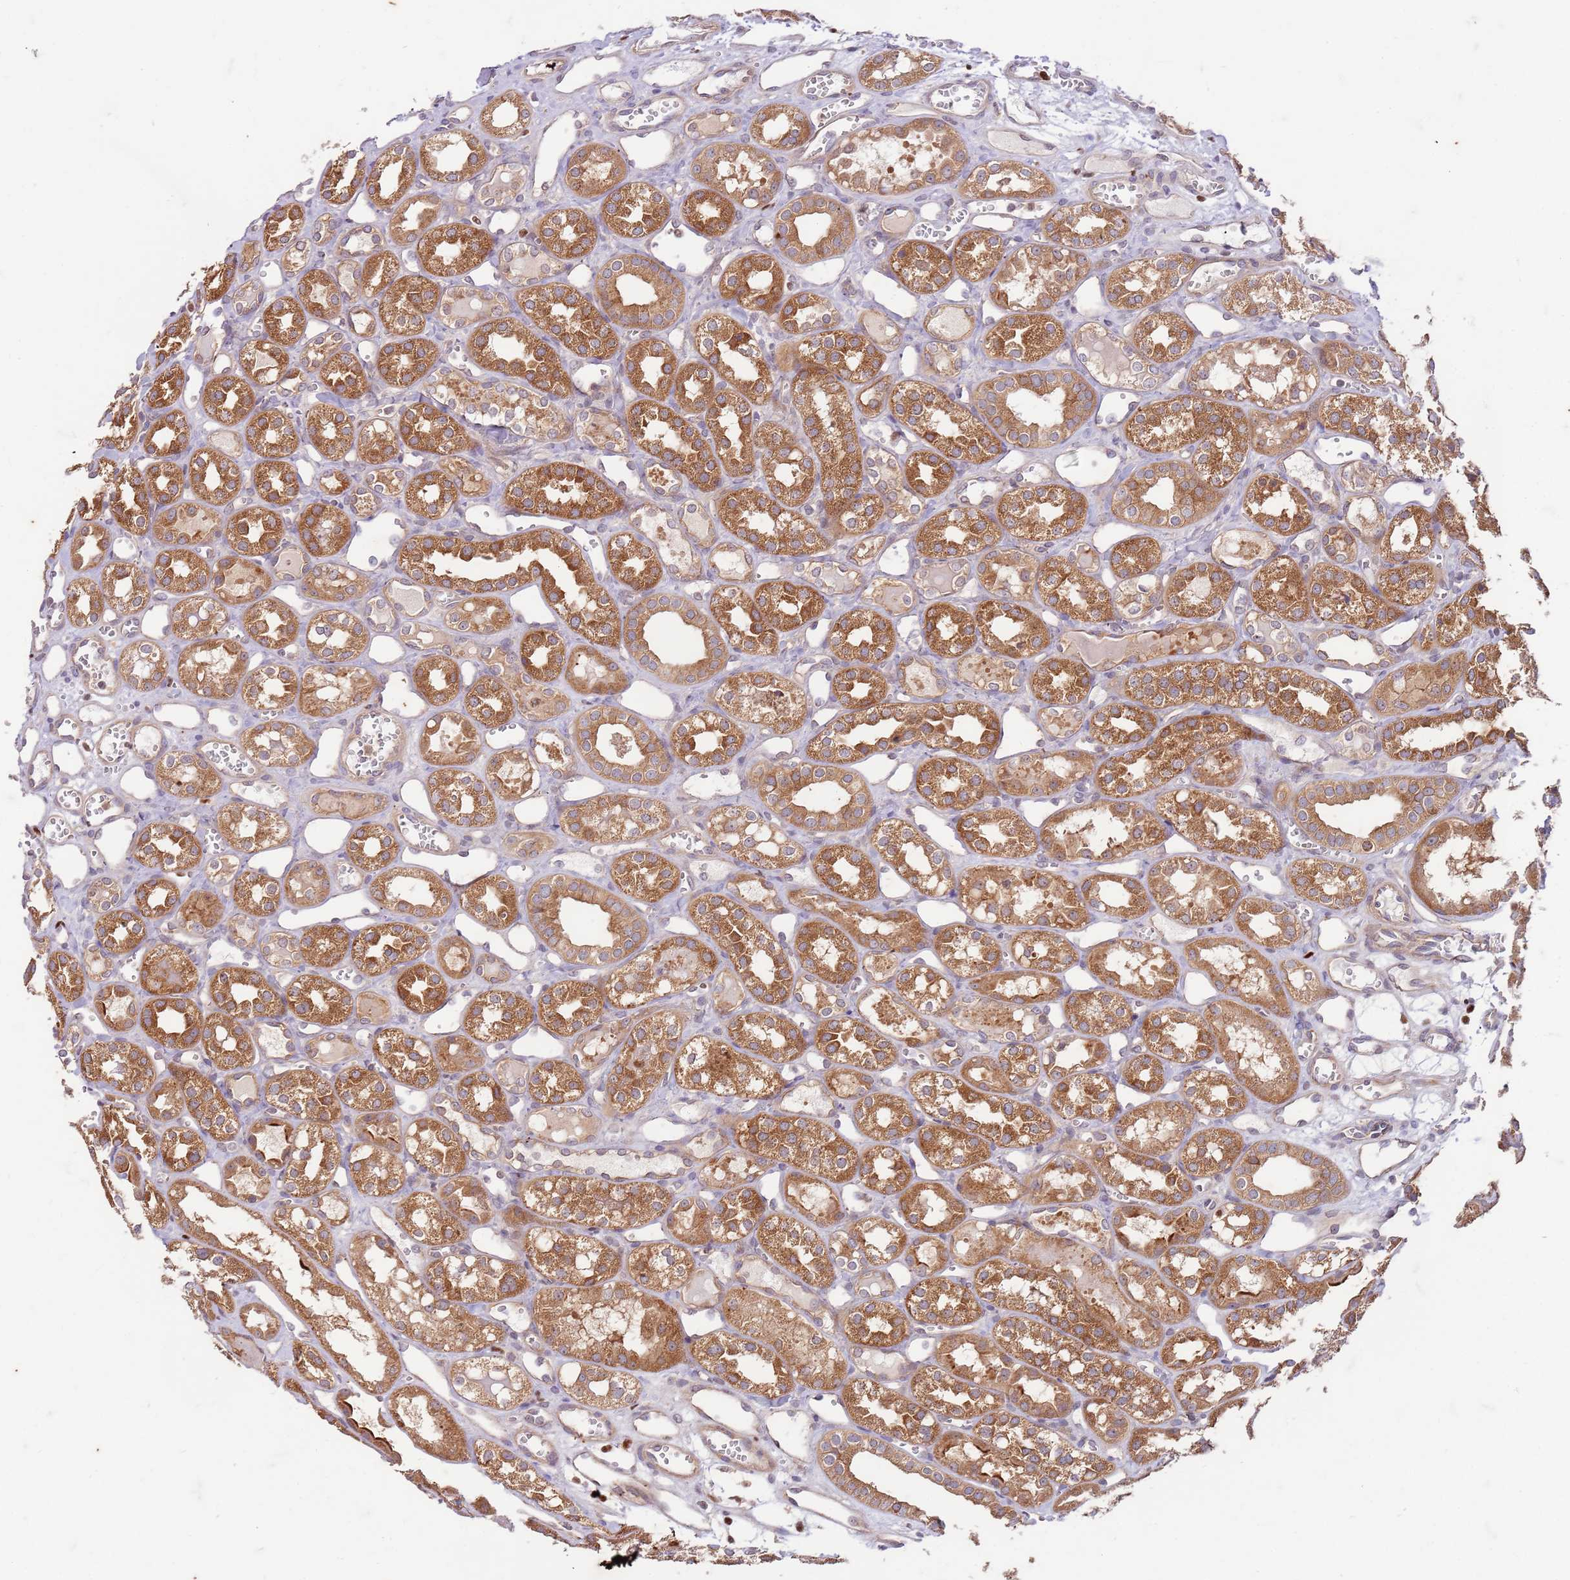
{"staining": {"intensity": "weak", "quantity": "<25%", "location": "cytoplasmic/membranous"}, "tissue": "kidney", "cell_type": "Cells in glomeruli", "image_type": "normal", "snomed": [{"axis": "morphology", "description": "Normal tissue, NOS"}, {"axis": "topography", "description": "Kidney"}], "caption": "IHC photomicrograph of unremarkable kidney: human kidney stained with DAB exhibits no significant protein staining in cells in glomeruli.", "gene": "OSBP", "patient": {"sex": "male", "age": 16}}